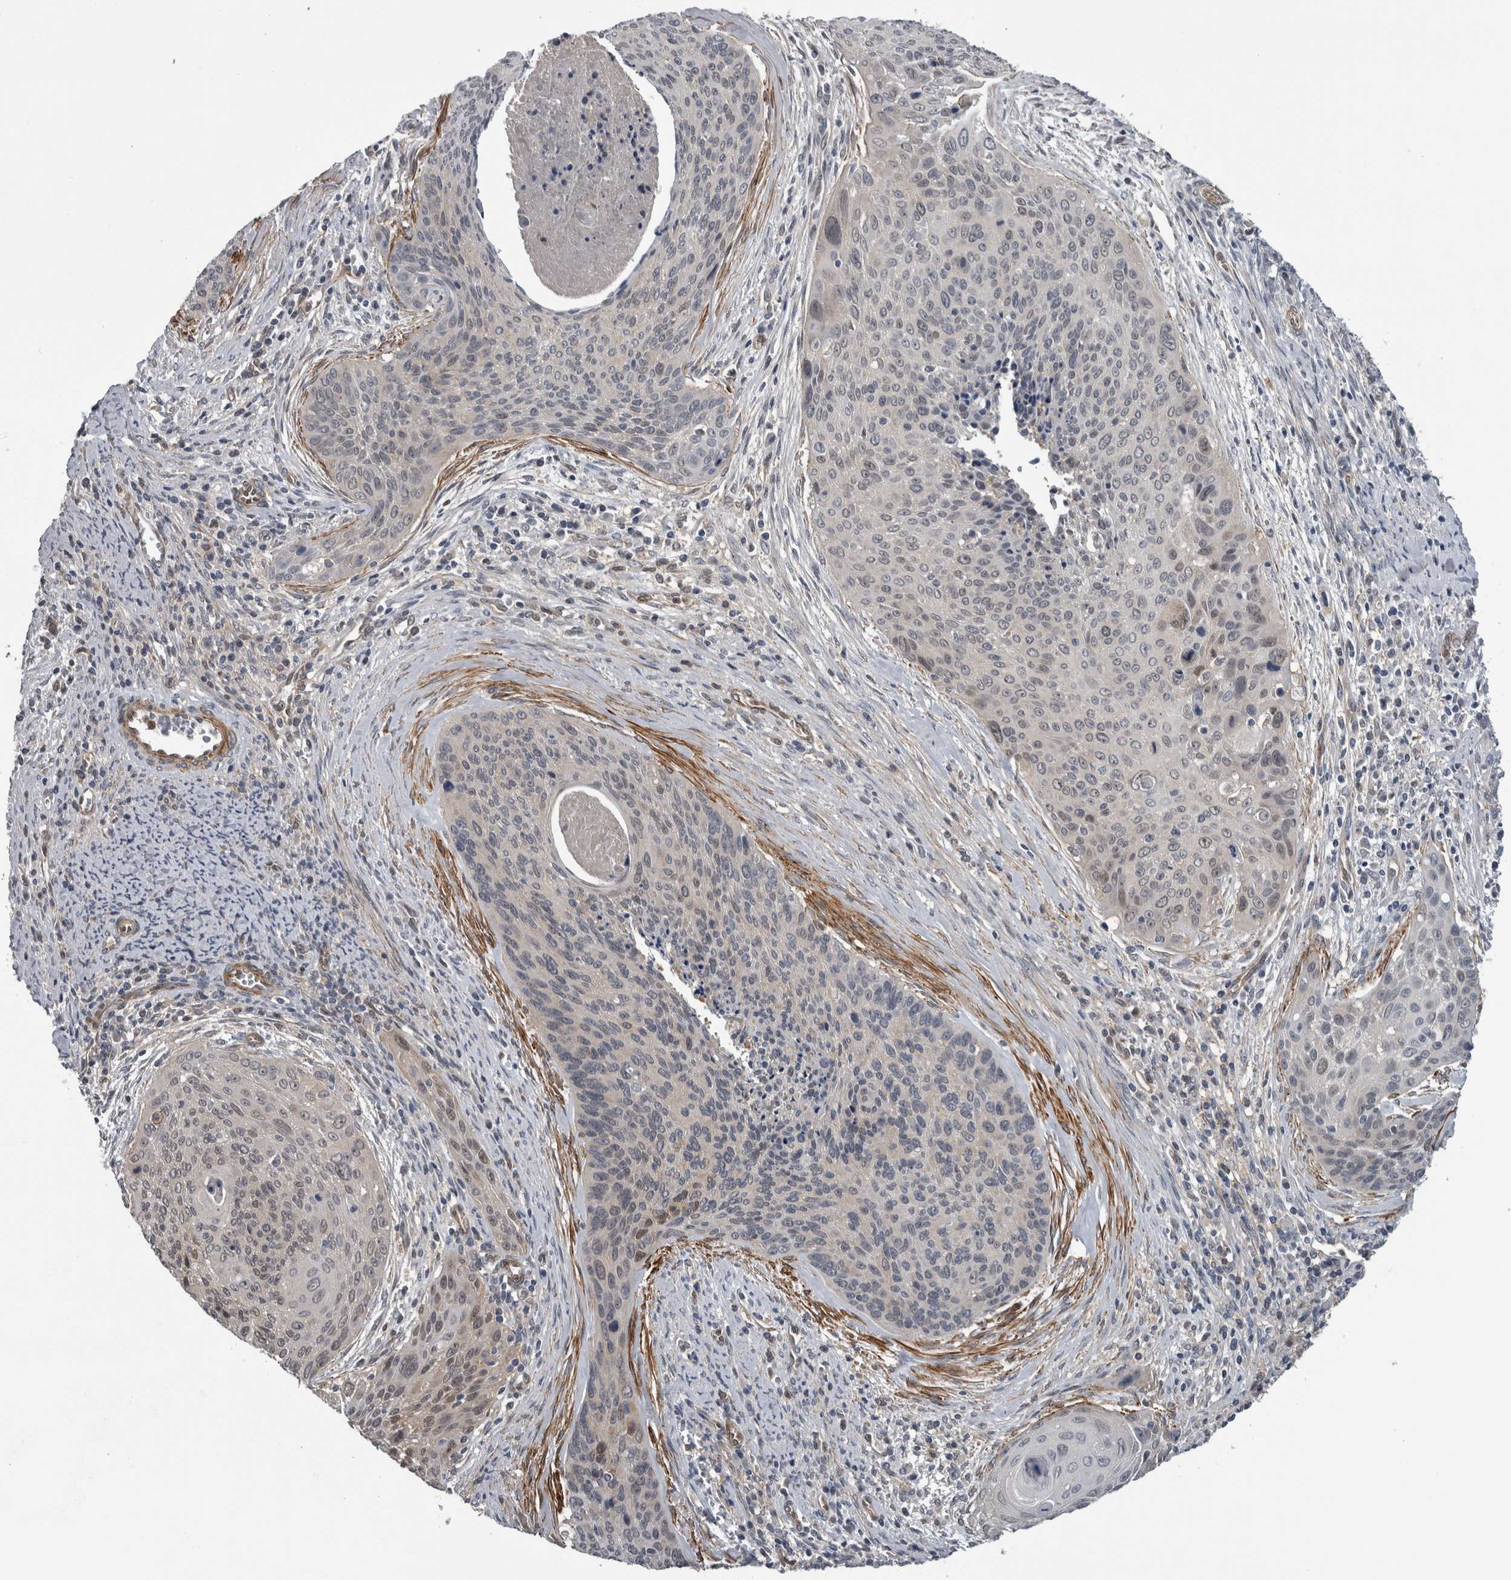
{"staining": {"intensity": "negative", "quantity": "none", "location": "none"}, "tissue": "cervical cancer", "cell_type": "Tumor cells", "image_type": "cancer", "snomed": [{"axis": "morphology", "description": "Squamous cell carcinoma, NOS"}, {"axis": "topography", "description": "Cervix"}], "caption": "IHC of cervical squamous cell carcinoma demonstrates no staining in tumor cells. (Brightfield microscopy of DAB (3,3'-diaminobenzidine) immunohistochemistry (IHC) at high magnification).", "gene": "NAPRT", "patient": {"sex": "female", "age": 55}}